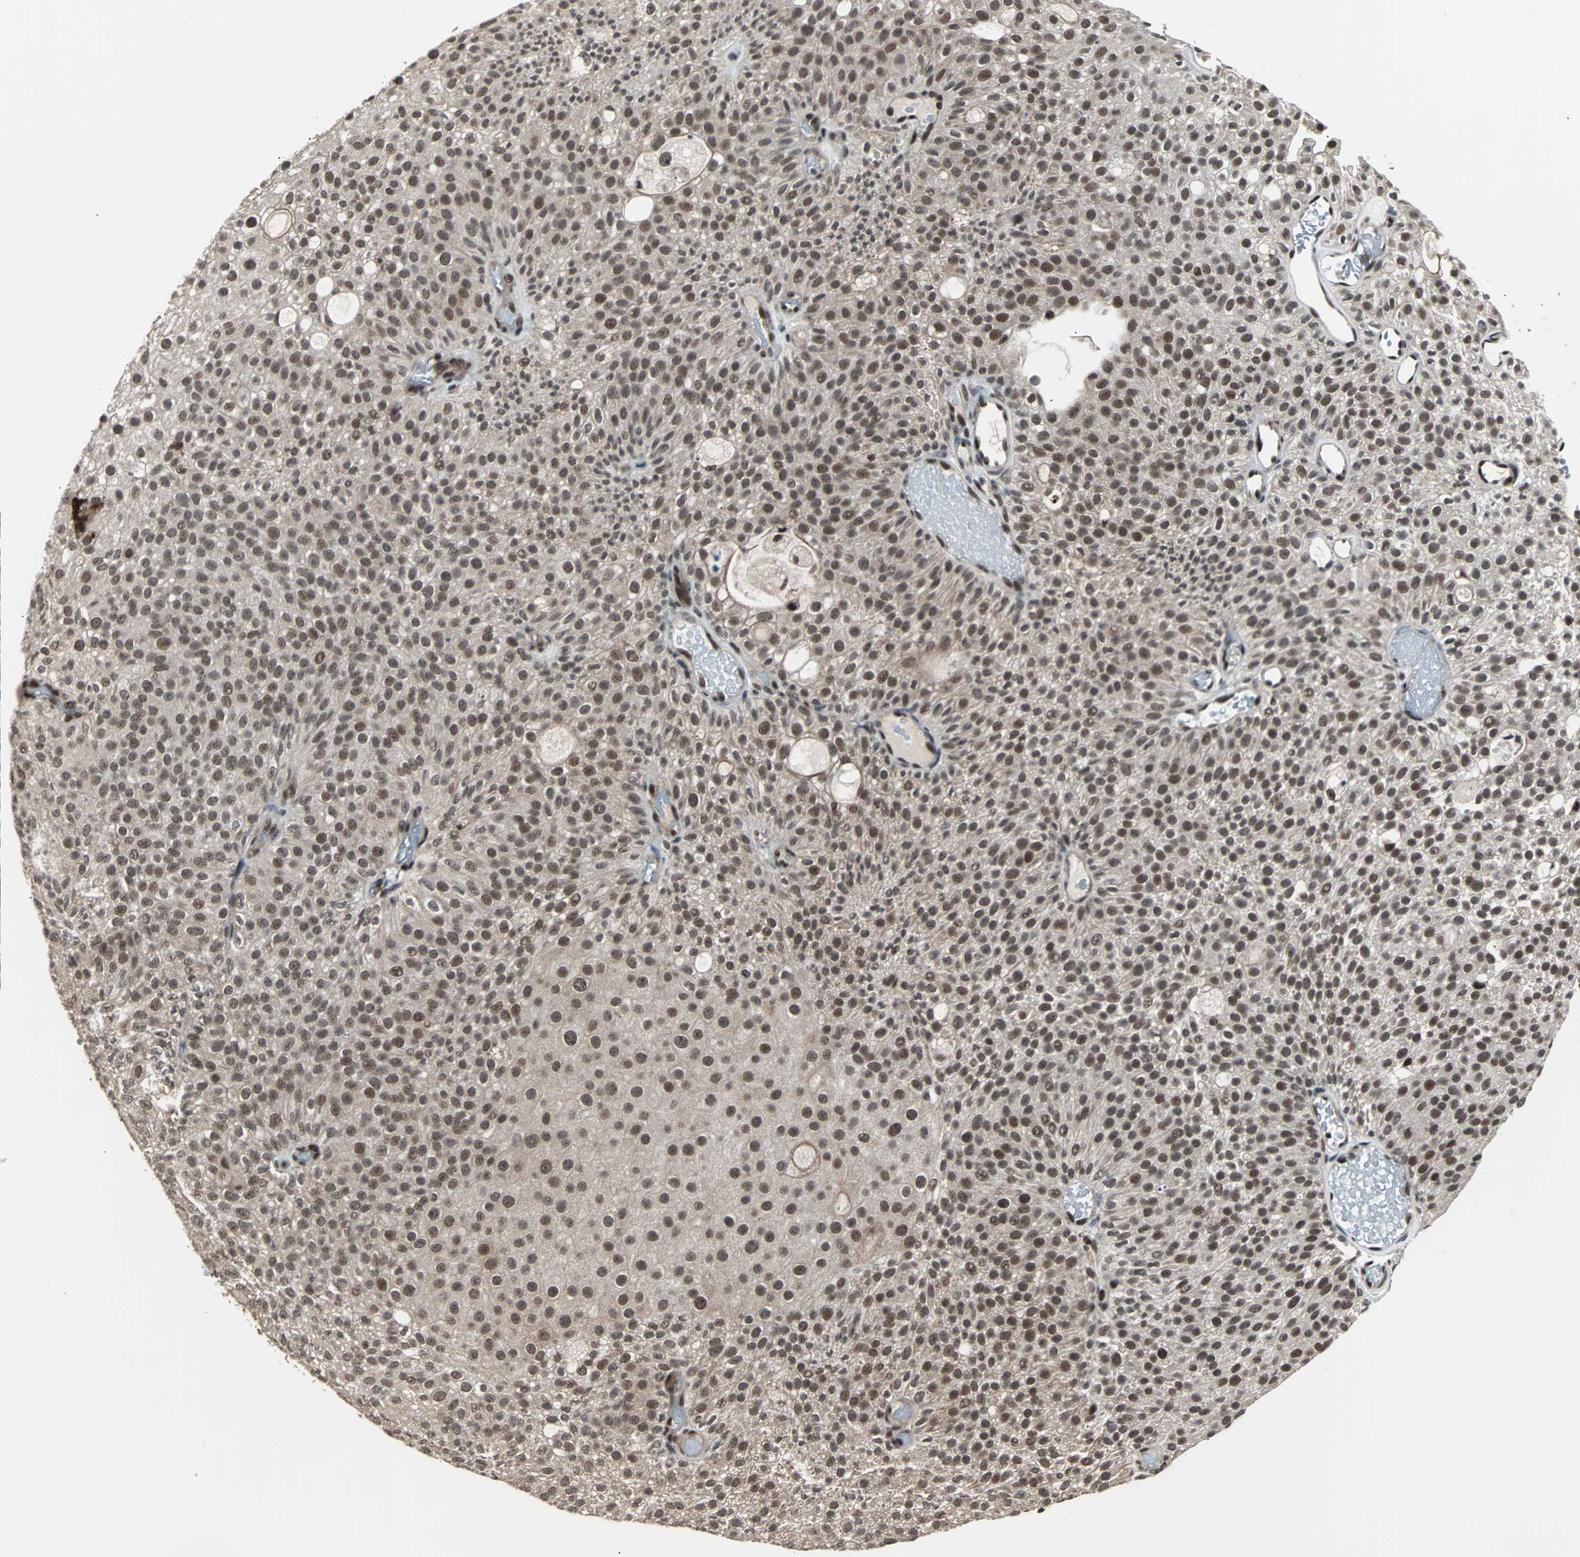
{"staining": {"intensity": "moderate", "quantity": ">75%", "location": "cytoplasmic/membranous,nuclear"}, "tissue": "urothelial cancer", "cell_type": "Tumor cells", "image_type": "cancer", "snomed": [{"axis": "morphology", "description": "Urothelial carcinoma, Low grade"}, {"axis": "topography", "description": "Urinary bladder"}], "caption": "Urothelial cancer was stained to show a protein in brown. There is medium levels of moderate cytoplasmic/membranous and nuclear positivity in approximately >75% of tumor cells.", "gene": "TERF2IP", "patient": {"sex": "male", "age": 78}}